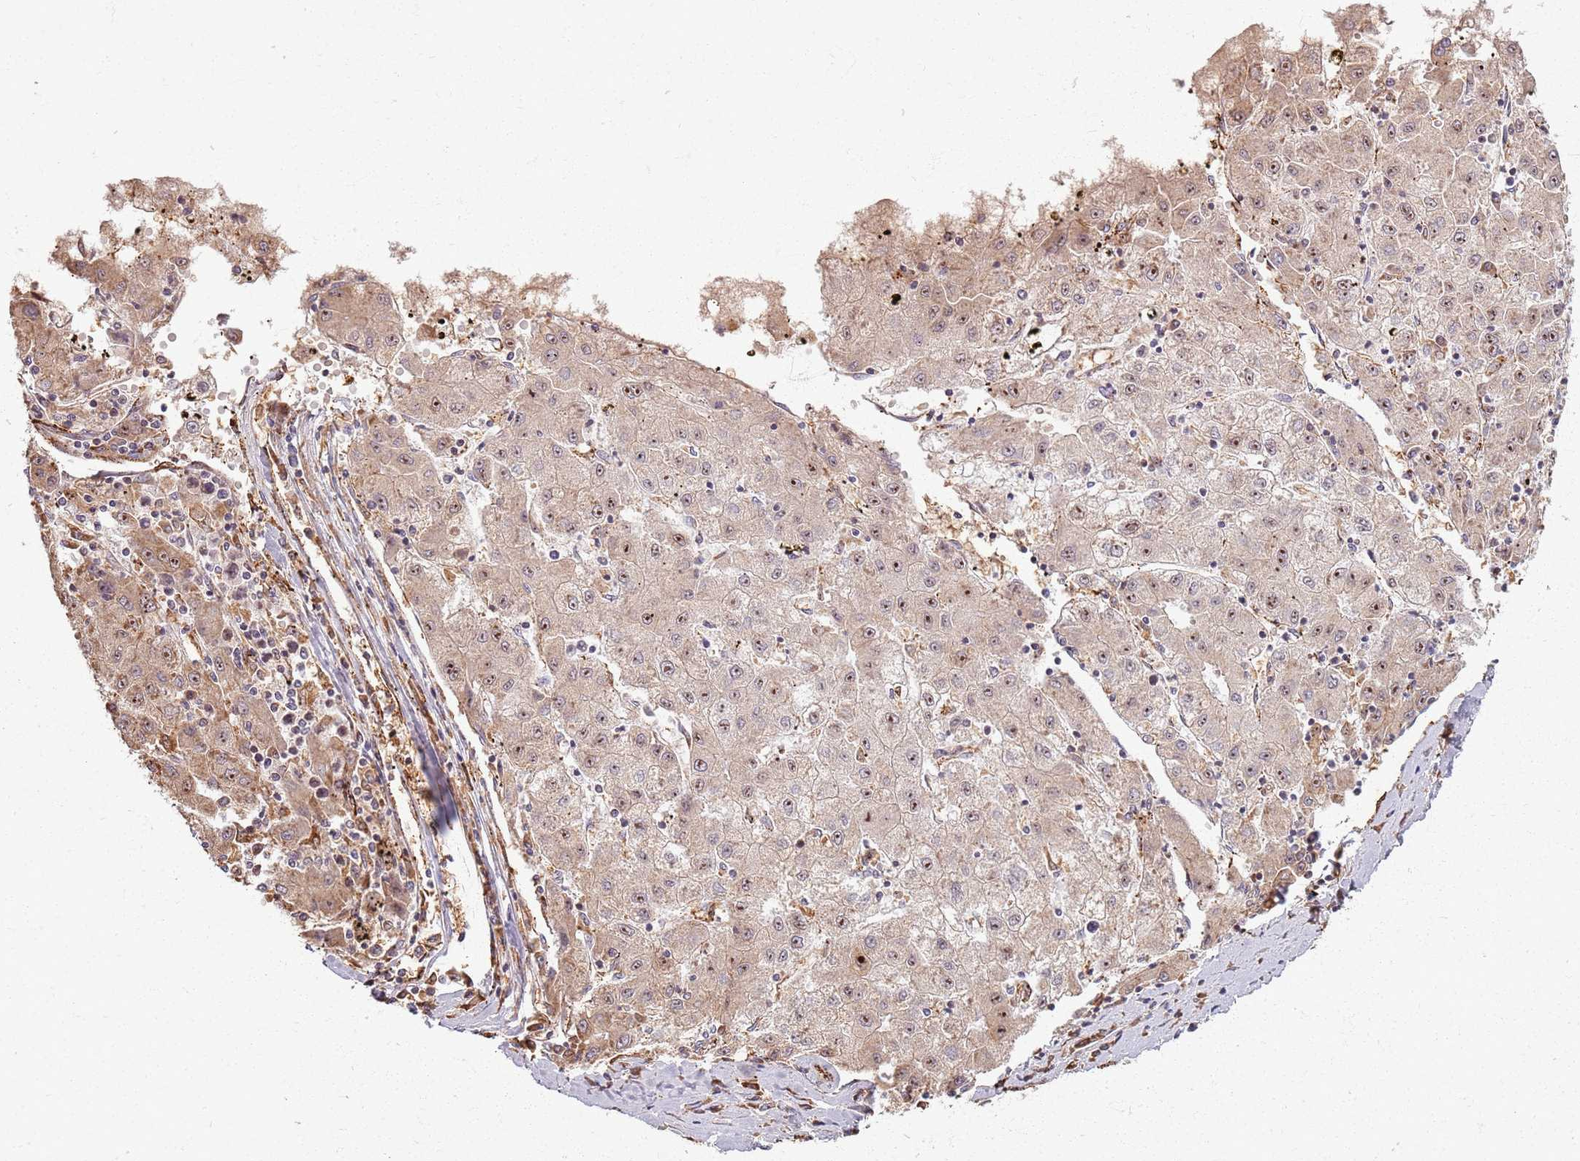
{"staining": {"intensity": "moderate", "quantity": ">75%", "location": "cytoplasmic/membranous,nuclear"}, "tissue": "liver cancer", "cell_type": "Tumor cells", "image_type": "cancer", "snomed": [{"axis": "morphology", "description": "Carcinoma, Hepatocellular, NOS"}, {"axis": "topography", "description": "Liver"}], "caption": "Liver hepatocellular carcinoma stained for a protein (brown) reveals moderate cytoplasmic/membranous and nuclear positive staining in approximately >75% of tumor cells.", "gene": "KRI1", "patient": {"sex": "male", "age": 72}}